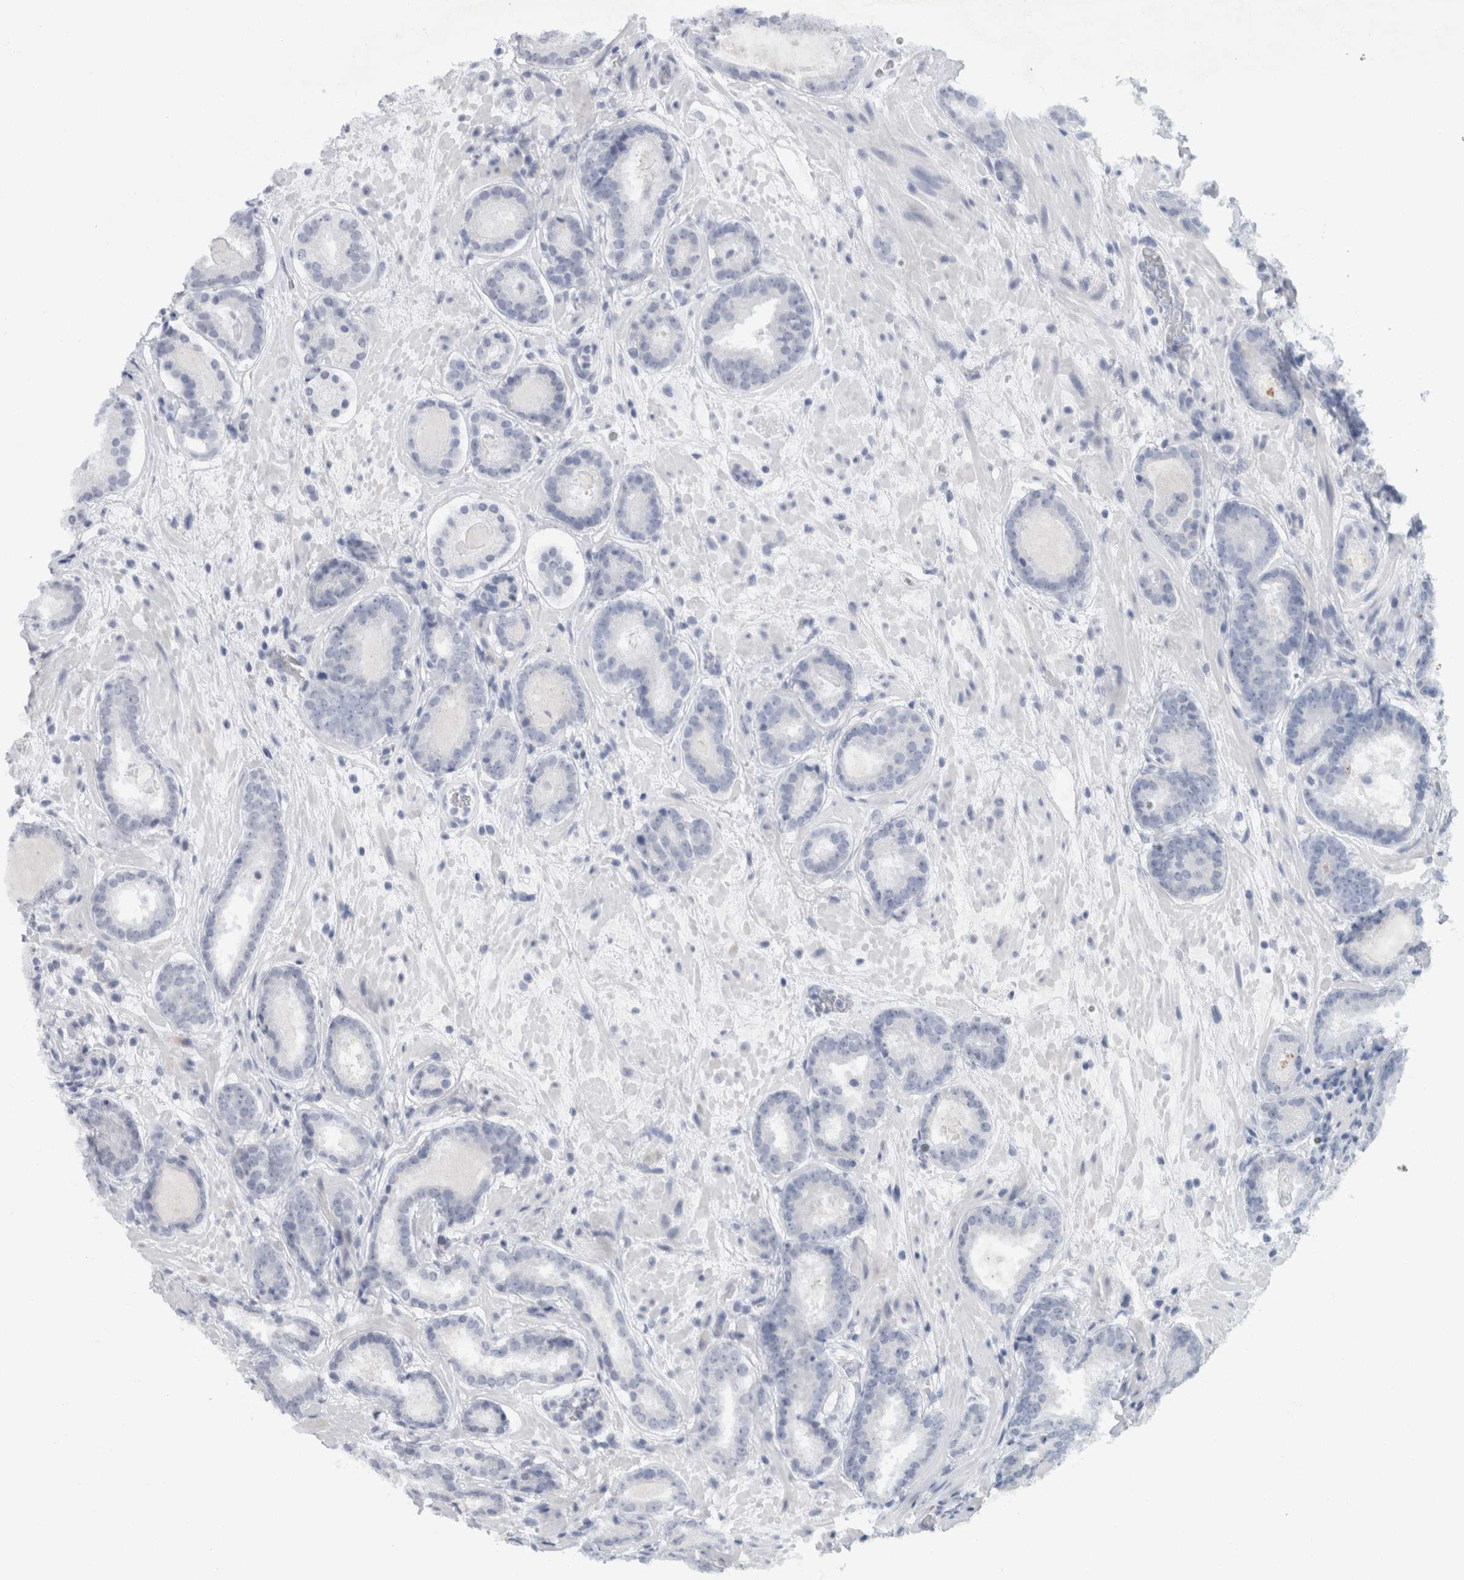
{"staining": {"intensity": "negative", "quantity": "none", "location": "none"}, "tissue": "prostate cancer", "cell_type": "Tumor cells", "image_type": "cancer", "snomed": [{"axis": "morphology", "description": "Adenocarcinoma, Low grade"}, {"axis": "topography", "description": "Prostate"}], "caption": "Immunohistochemistry photomicrograph of neoplastic tissue: human adenocarcinoma (low-grade) (prostate) stained with DAB reveals no significant protein staining in tumor cells.", "gene": "NIPA1", "patient": {"sex": "male", "age": 69}}